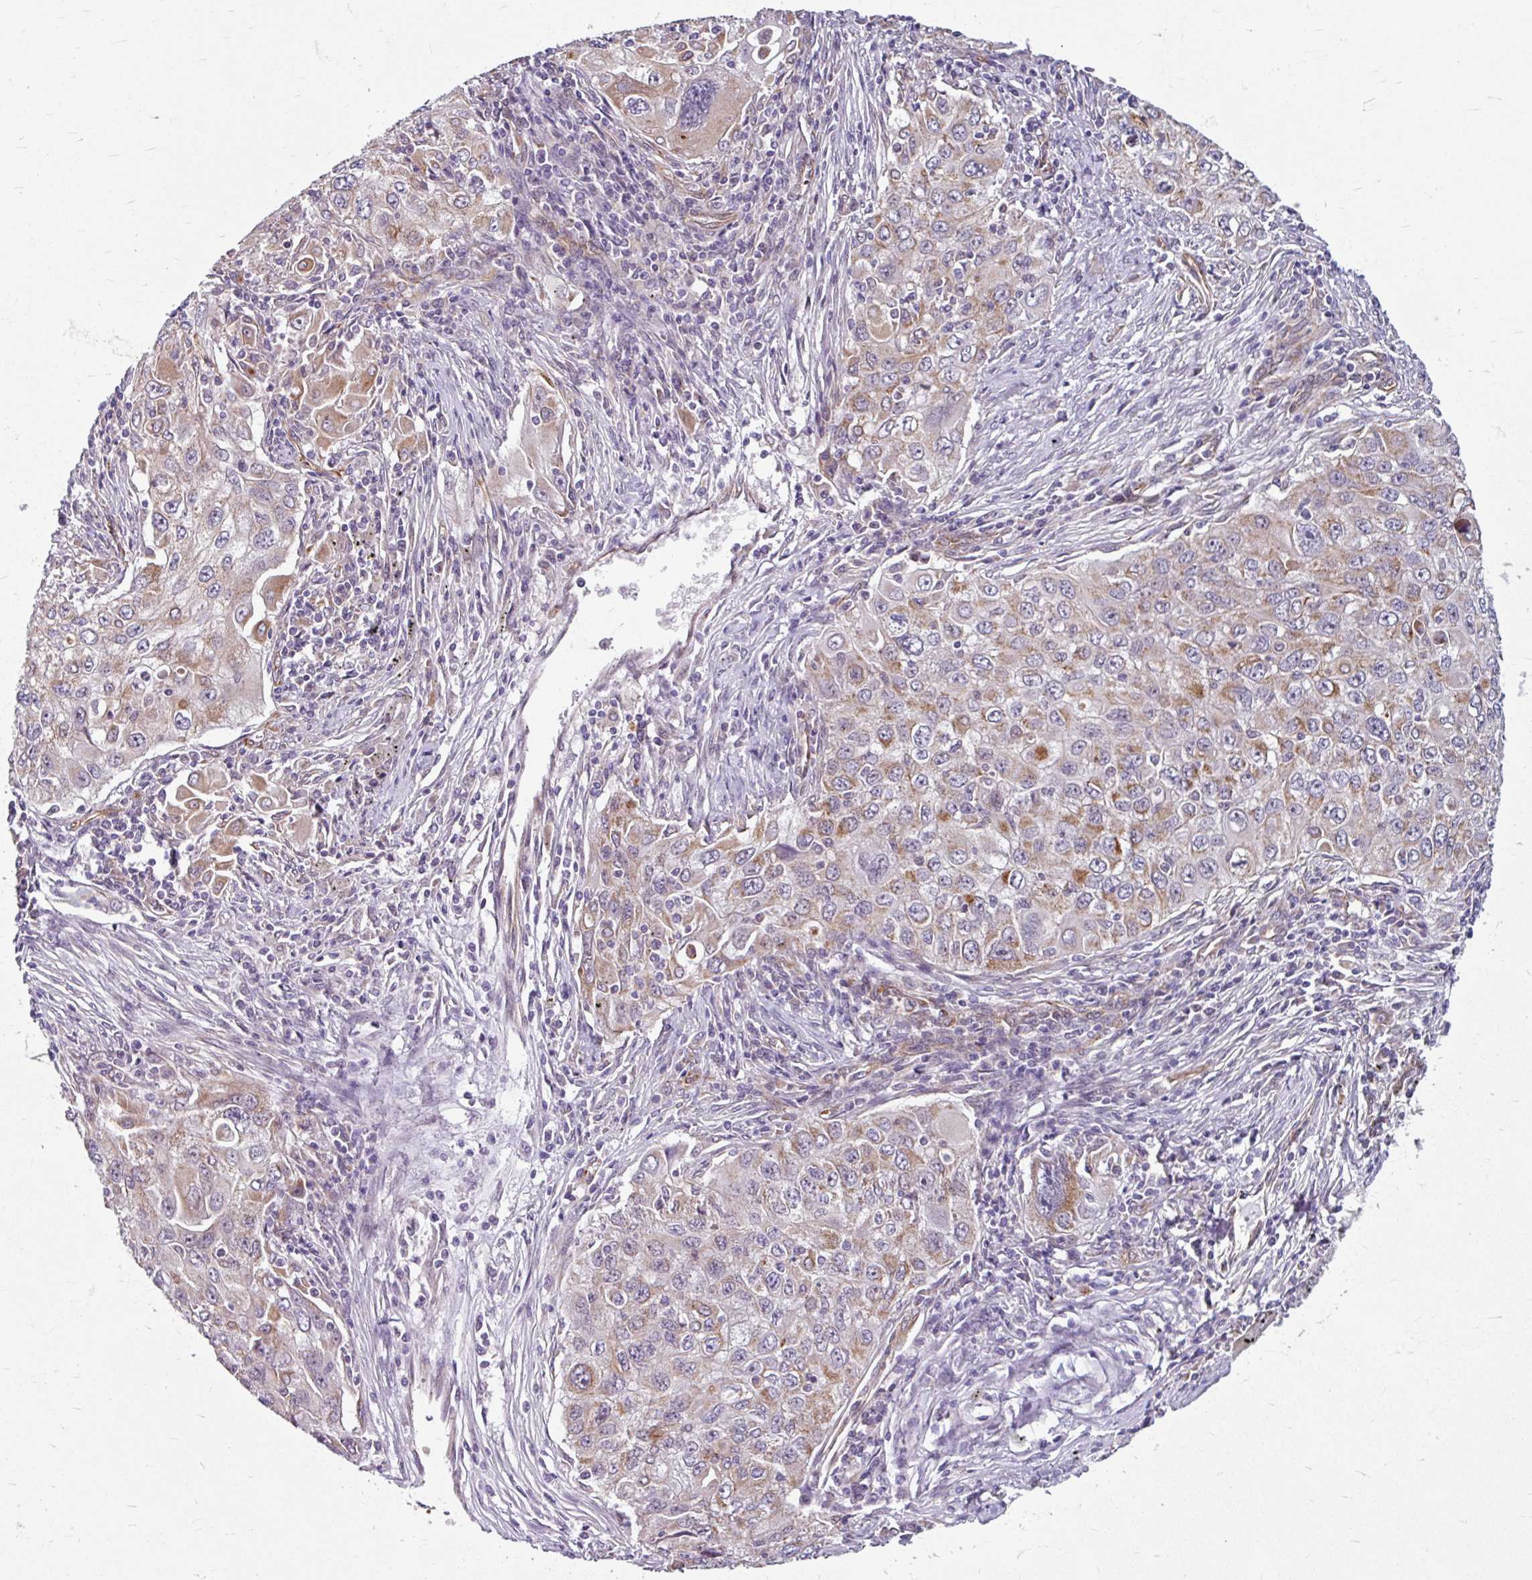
{"staining": {"intensity": "moderate", "quantity": "<25%", "location": "cytoplasmic/membranous"}, "tissue": "lung cancer", "cell_type": "Tumor cells", "image_type": "cancer", "snomed": [{"axis": "morphology", "description": "Adenocarcinoma, NOS"}, {"axis": "morphology", "description": "Adenocarcinoma, metastatic, NOS"}, {"axis": "topography", "description": "Lymph node"}, {"axis": "topography", "description": "Lung"}], "caption": "High-magnification brightfield microscopy of adenocarcinoma (lung) stained with DAB (3,3'-diaminobenzidine) (brown) and counterstained with hematoxylin (blue). tumor cells exhibit moderate cytoplasmic/membranous staining is present in about<25% of cells.", "gene": "DAAM2", "patient": {"sex": "female", "age": 42}}